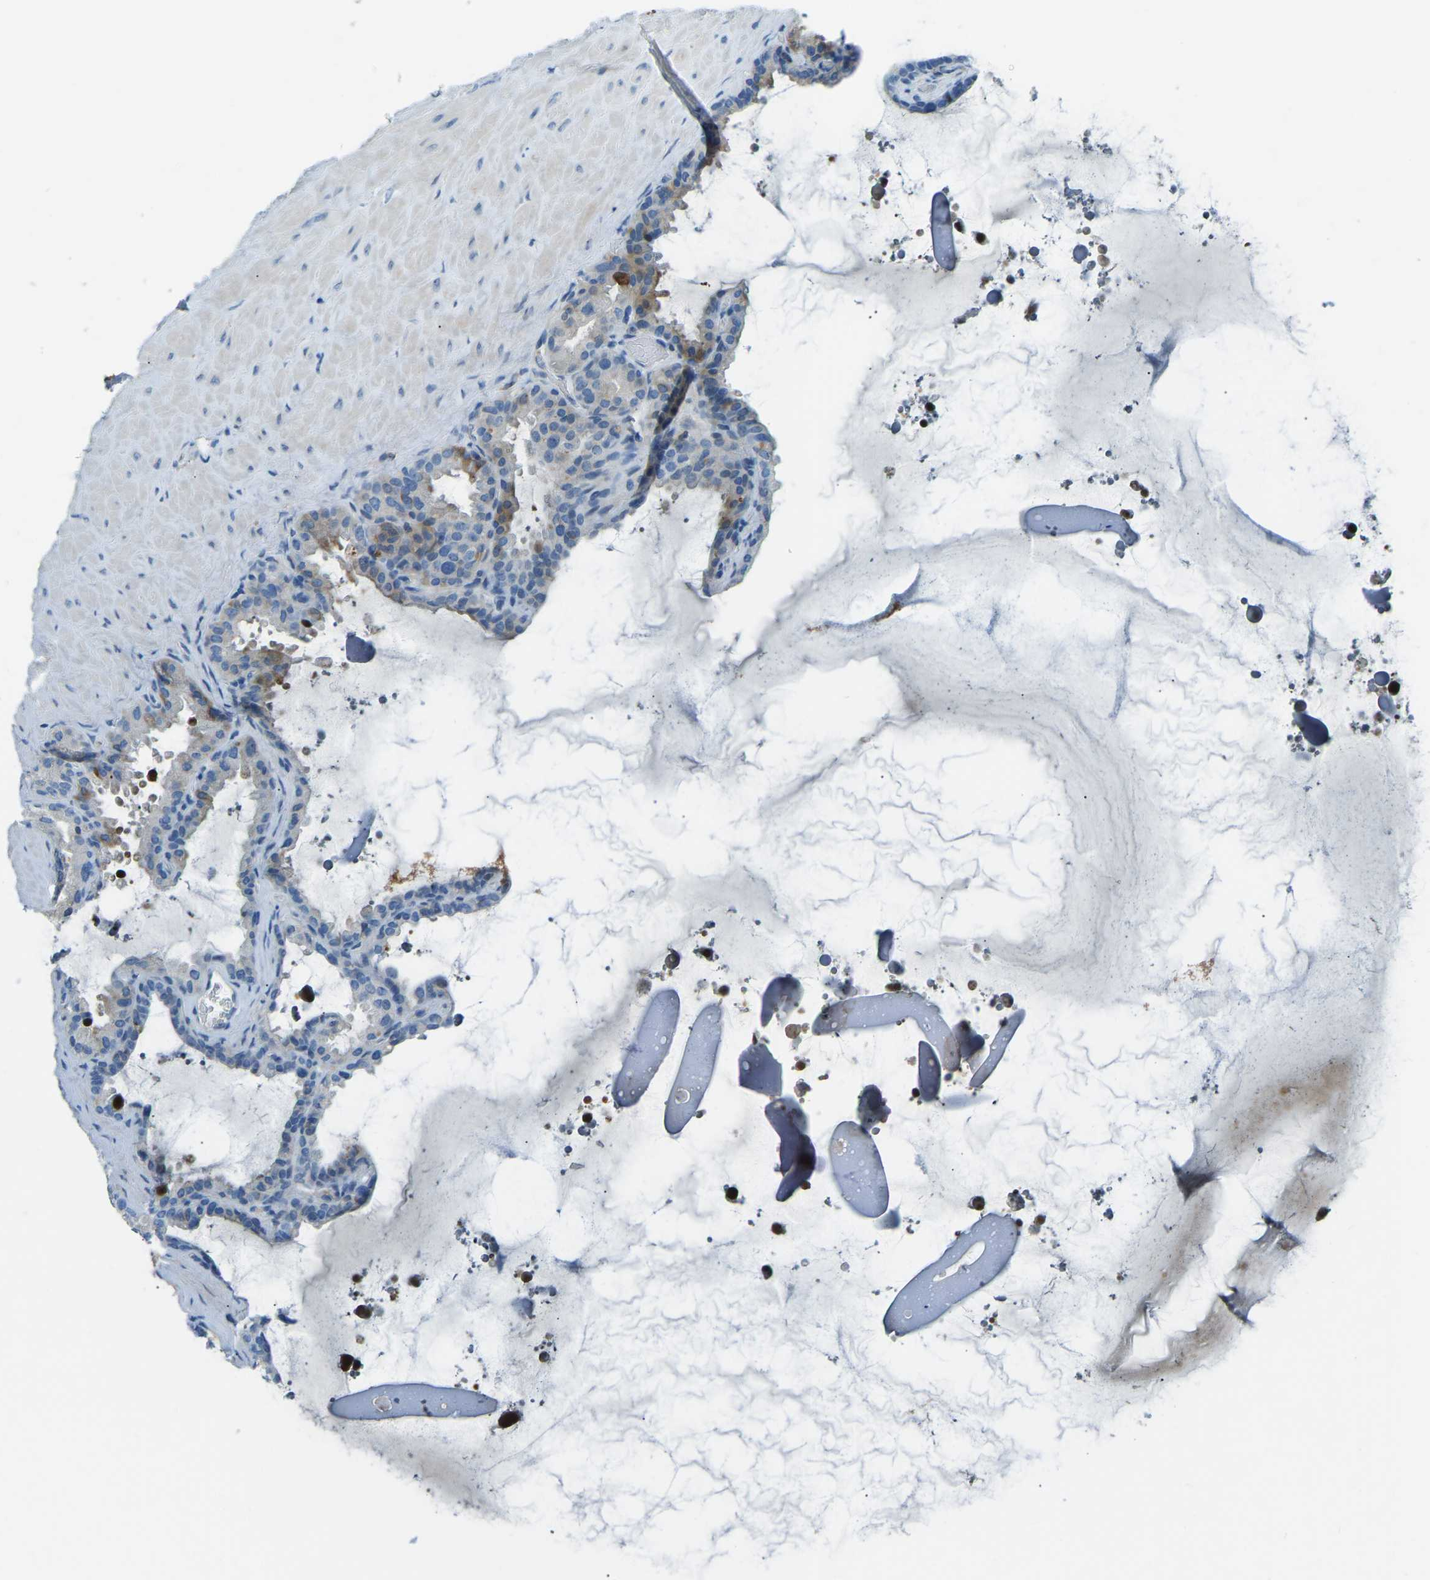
{"staining": {"intensity": "weak", "quantity": "<25%", "location": "cytoplasmic/membranous"}, "tissue": "seminal vesicle", "cell_type": "Glandular cells", "image_type": "normal", "snomed": [{"axis": "morphology", "description": "Normal tissue, NOS"}, {"axis": "topography", "description": "Seminal veicle"}], "caption": "Human seminal vesicle stained for a protein using immunohistochemistry shows no positivity in glandular cells.", "gene": "XIRP1", "patient": {"sex": "male", "age": 46}}